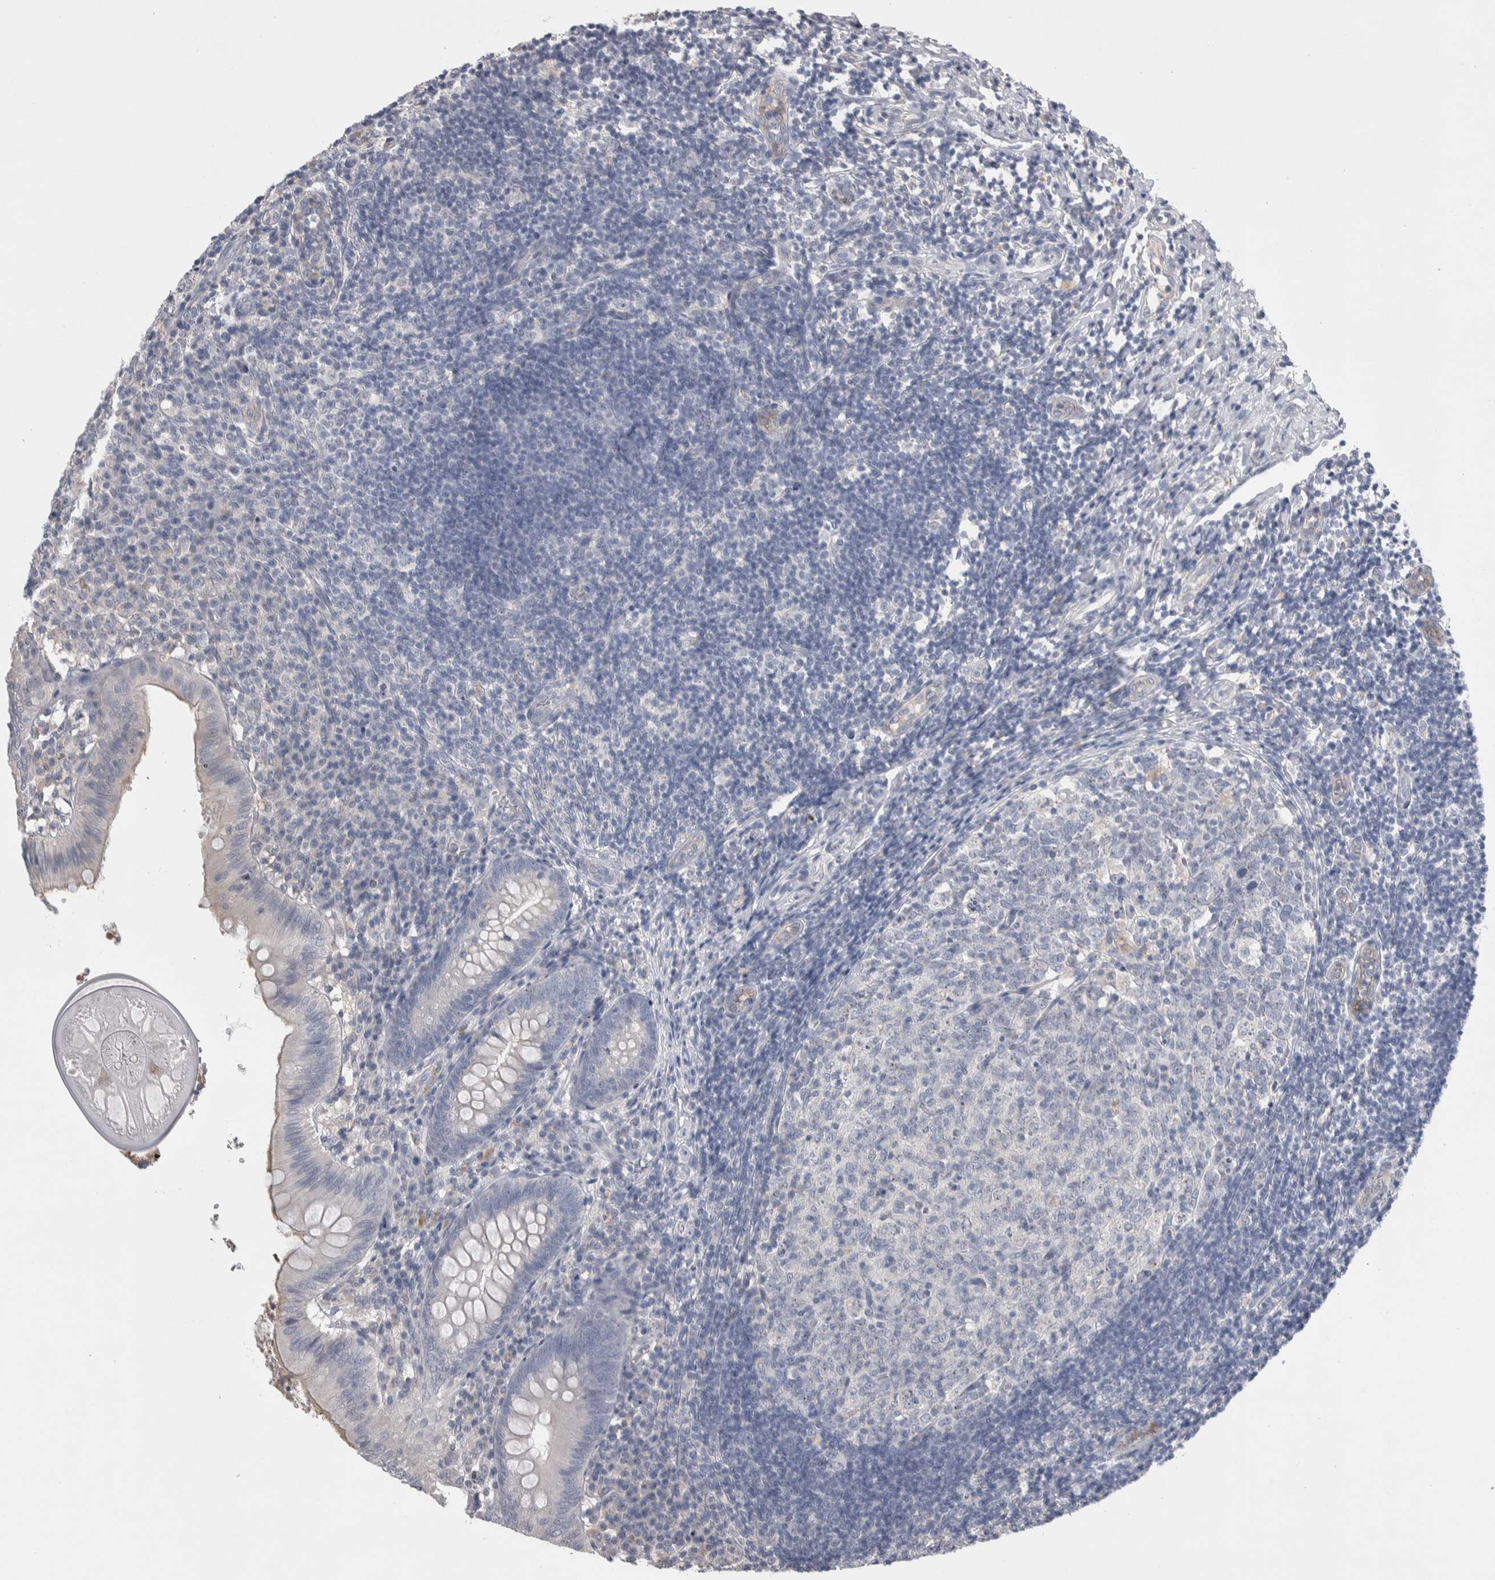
{"staining": {"intensity": "negative", "quantity": "none", "location": "none"}, "tissue": "appendix", "cell_type": "Glandular cells", "image_type": "normal", "snomed": [{"axis": "morphology", "description": "Normal tissue, NOS"}, {"axis": "topography", "description": "Appendix"}], "caption": "A micrograph of appendix stained for a protein shows no brown staining in glandular cells. The staining was performed using DAB (3,3'-diaminobenzidine) to visualize the protein expression in brown, while the nuclei were stained in blue with hematoxylin (Magnification: 20x).", "gene": "CEP131", "patient": {"sex": "male", "age": 8}}